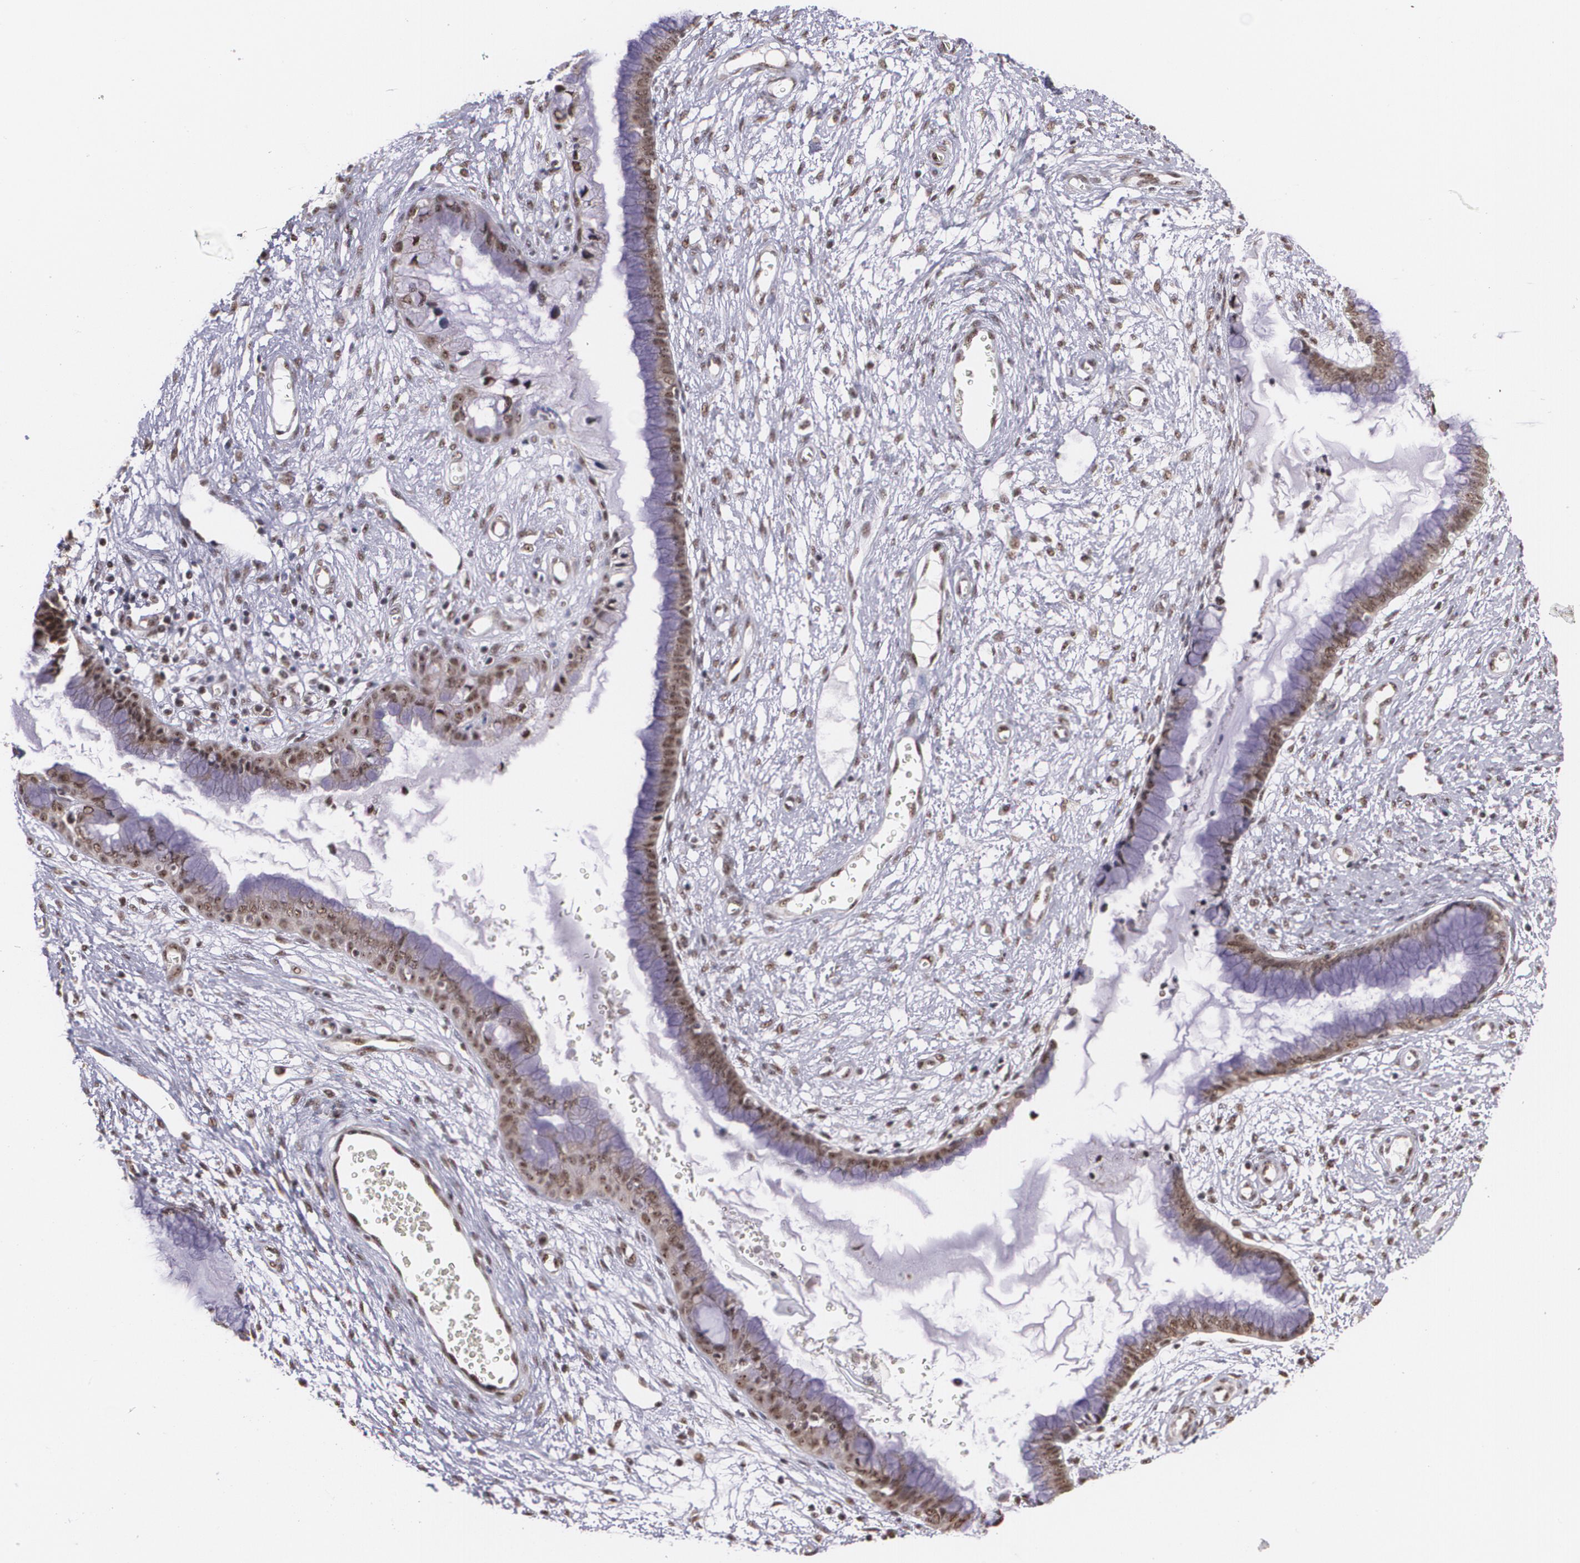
{"staining": {"intensity": "moderate", "quantity": ">75%", "location": "nuclear"}, "tissue": "cervix", "cell_type": "Glandular cells", "image_type": "normal", "snomed": [{"axis": "morphology", "description": "Normal tissue, NOS"}, {"axis": "topography", "description": "Cervix"}], "caption": "Immunohistochemistry (IHC) of unremarkable human cervix displays medium levels of moderate nuclear staining in about >75% of glandular cells. (brown staining indicates protein expression, while blue staining denotes nuclei).", "gene": "C6orf15", "patient": {"sex": "female", "age": 55}}